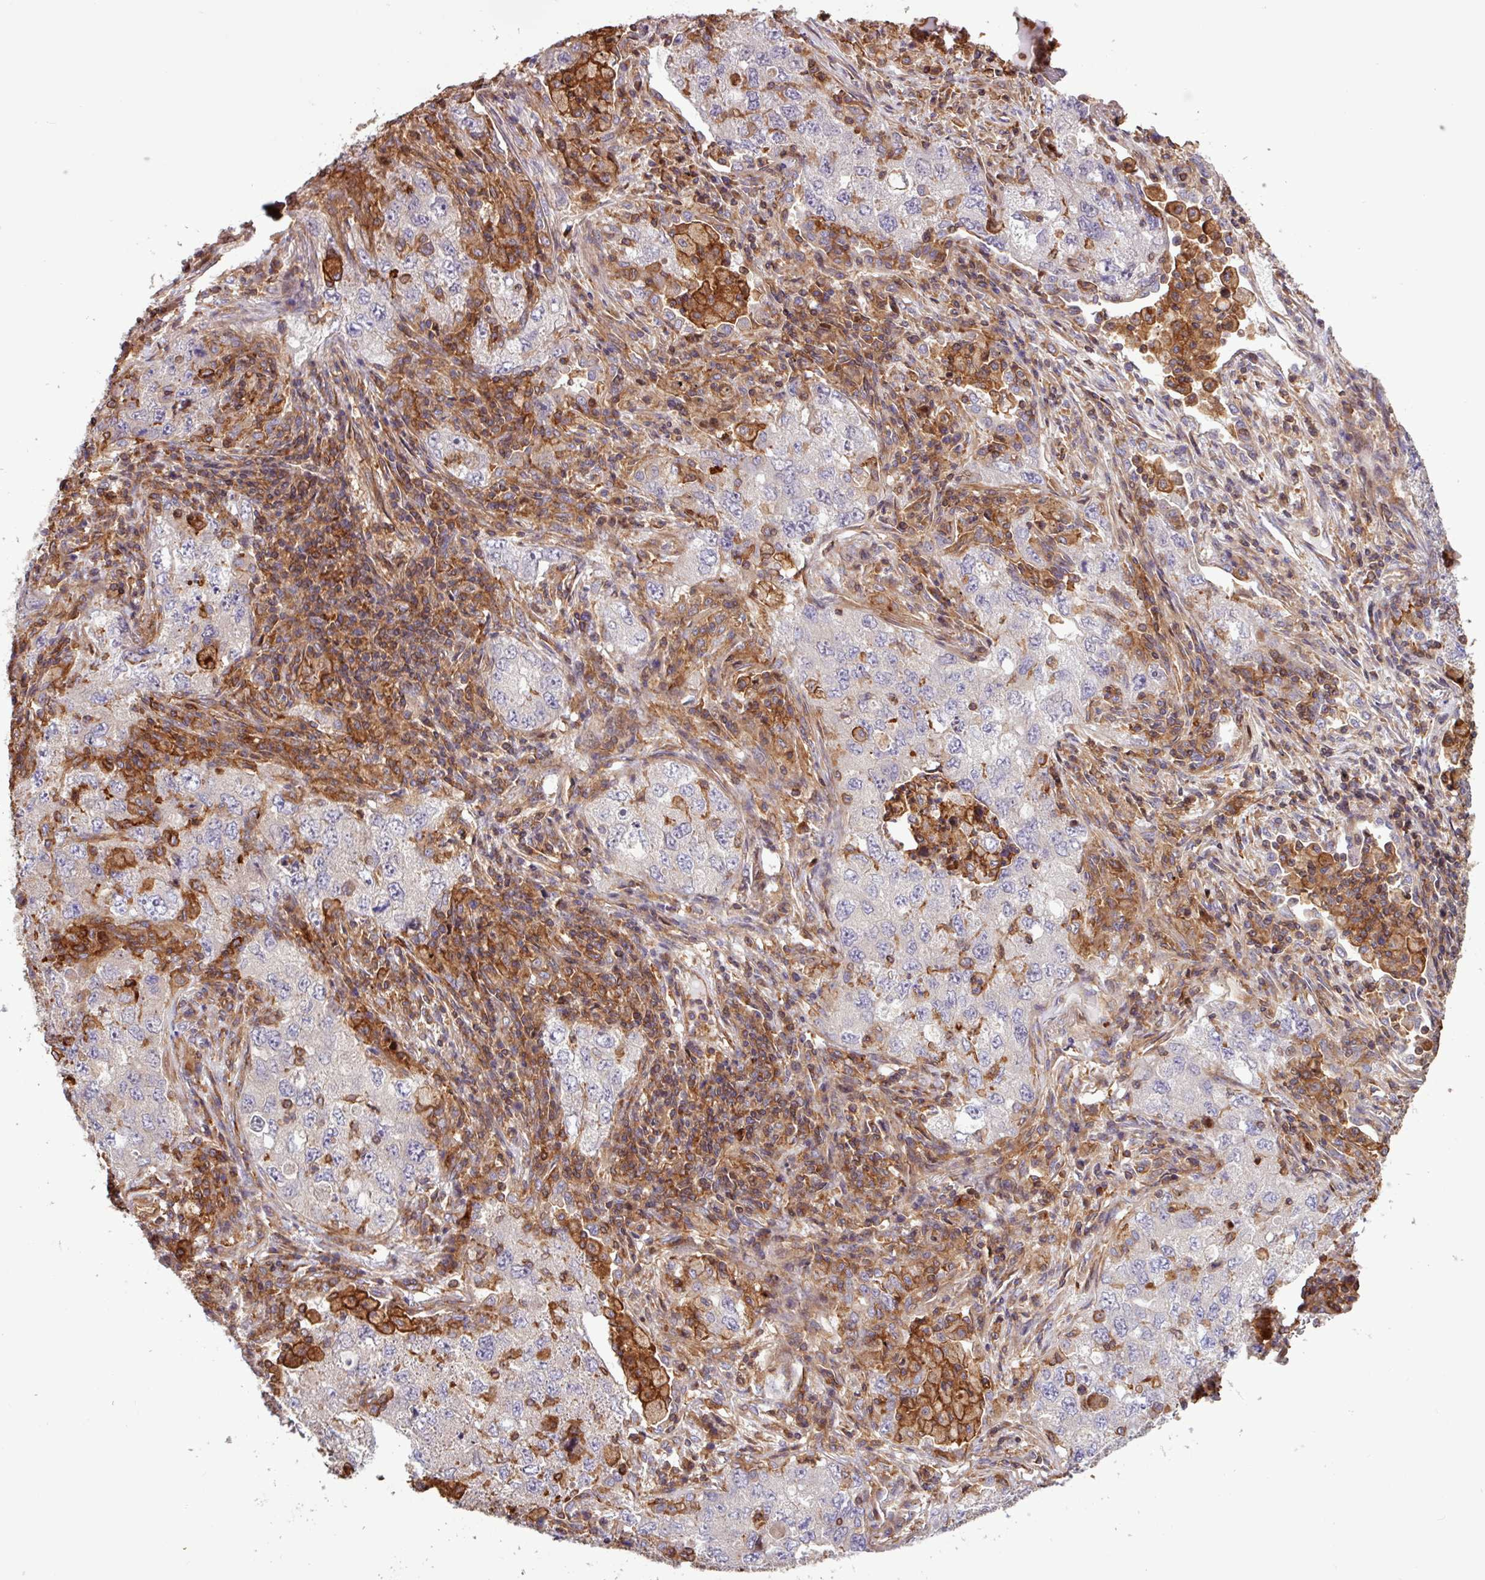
{"staining": {"intensity": "negative", "quantity": "none", "location": "none"}, "tissue": "lung cancer", "cell_type": "Tumor cells", "image_type": "cancer", "snomed": [{"axis": "morphology", "description": "Adenocarcinoma, NOS"}, {"axis": "topography", "description": "Lung"}], "caption": "A micrograph of lung cancer (adenocarcinoma) stained for a protein reveals no brown staining in tumor cells.", "gene": "ACTR3", "patient": {"sex": "female", "age": 57}}